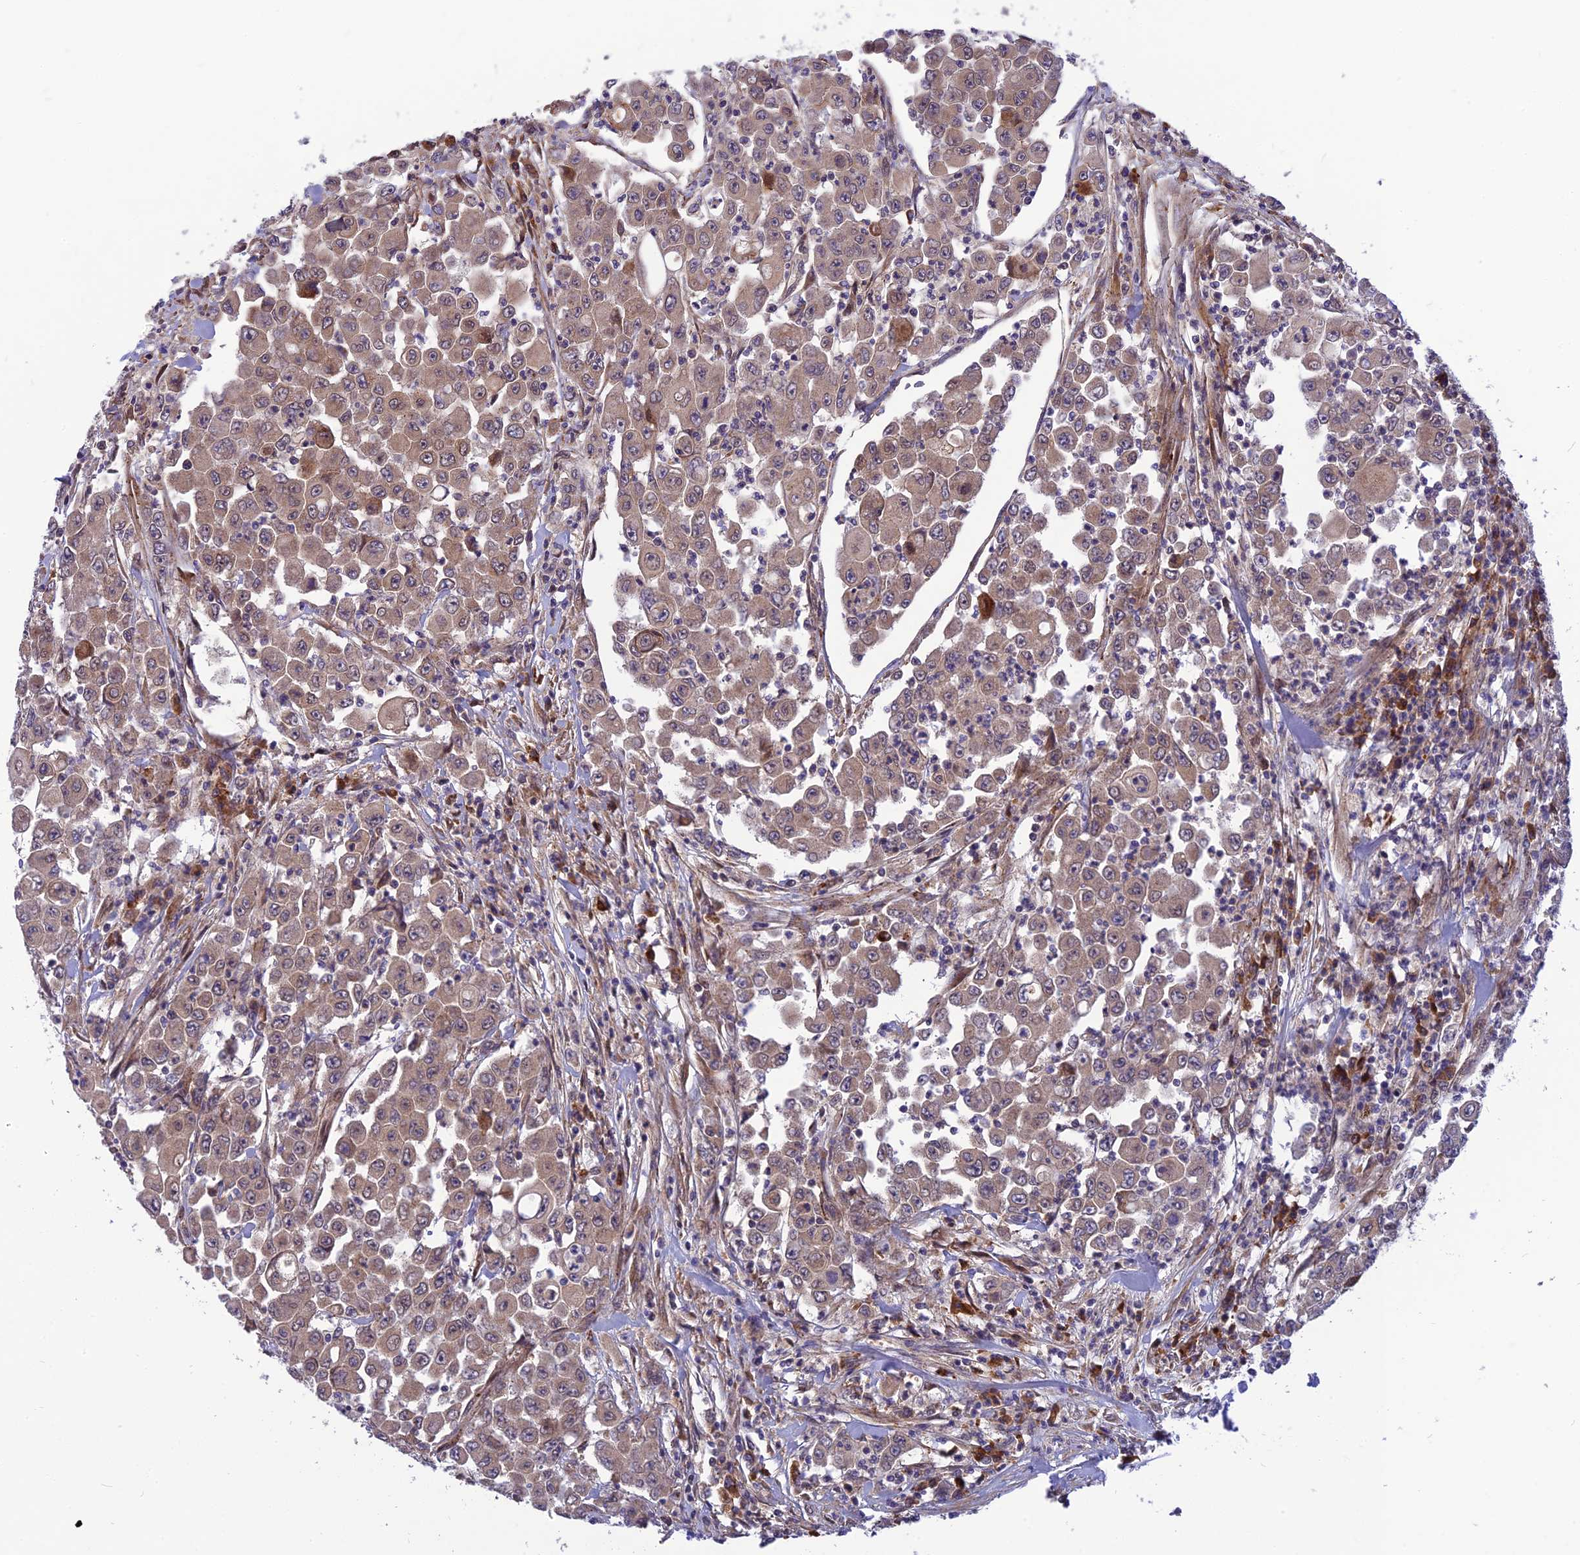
{"staining": {"intensity": "weak", "quantity": ">75%", "location": "cytoplasmic/membranous"}, "tissue": "colorectal cancer", "cell_type": "Tumor cells", "image_type": "cancer", "snomed": [{"axis": "morphology", "description": "Adenocarcinoma, NOS"}, {"axis": "topography", "description": "Colon"}], "caption": "Immunohistochemistry histopathology image of neoplastic tissue: human colorectal adenocarcinoma stained using IHC reveals low levels of weak protein expression localized specifically in the cytoplasmic/membranous of tumor cells, appearing as a cytoplasmic/membranous brown color.", "gene": "UROS", "patient": {"sex": "male", "age": 51}}